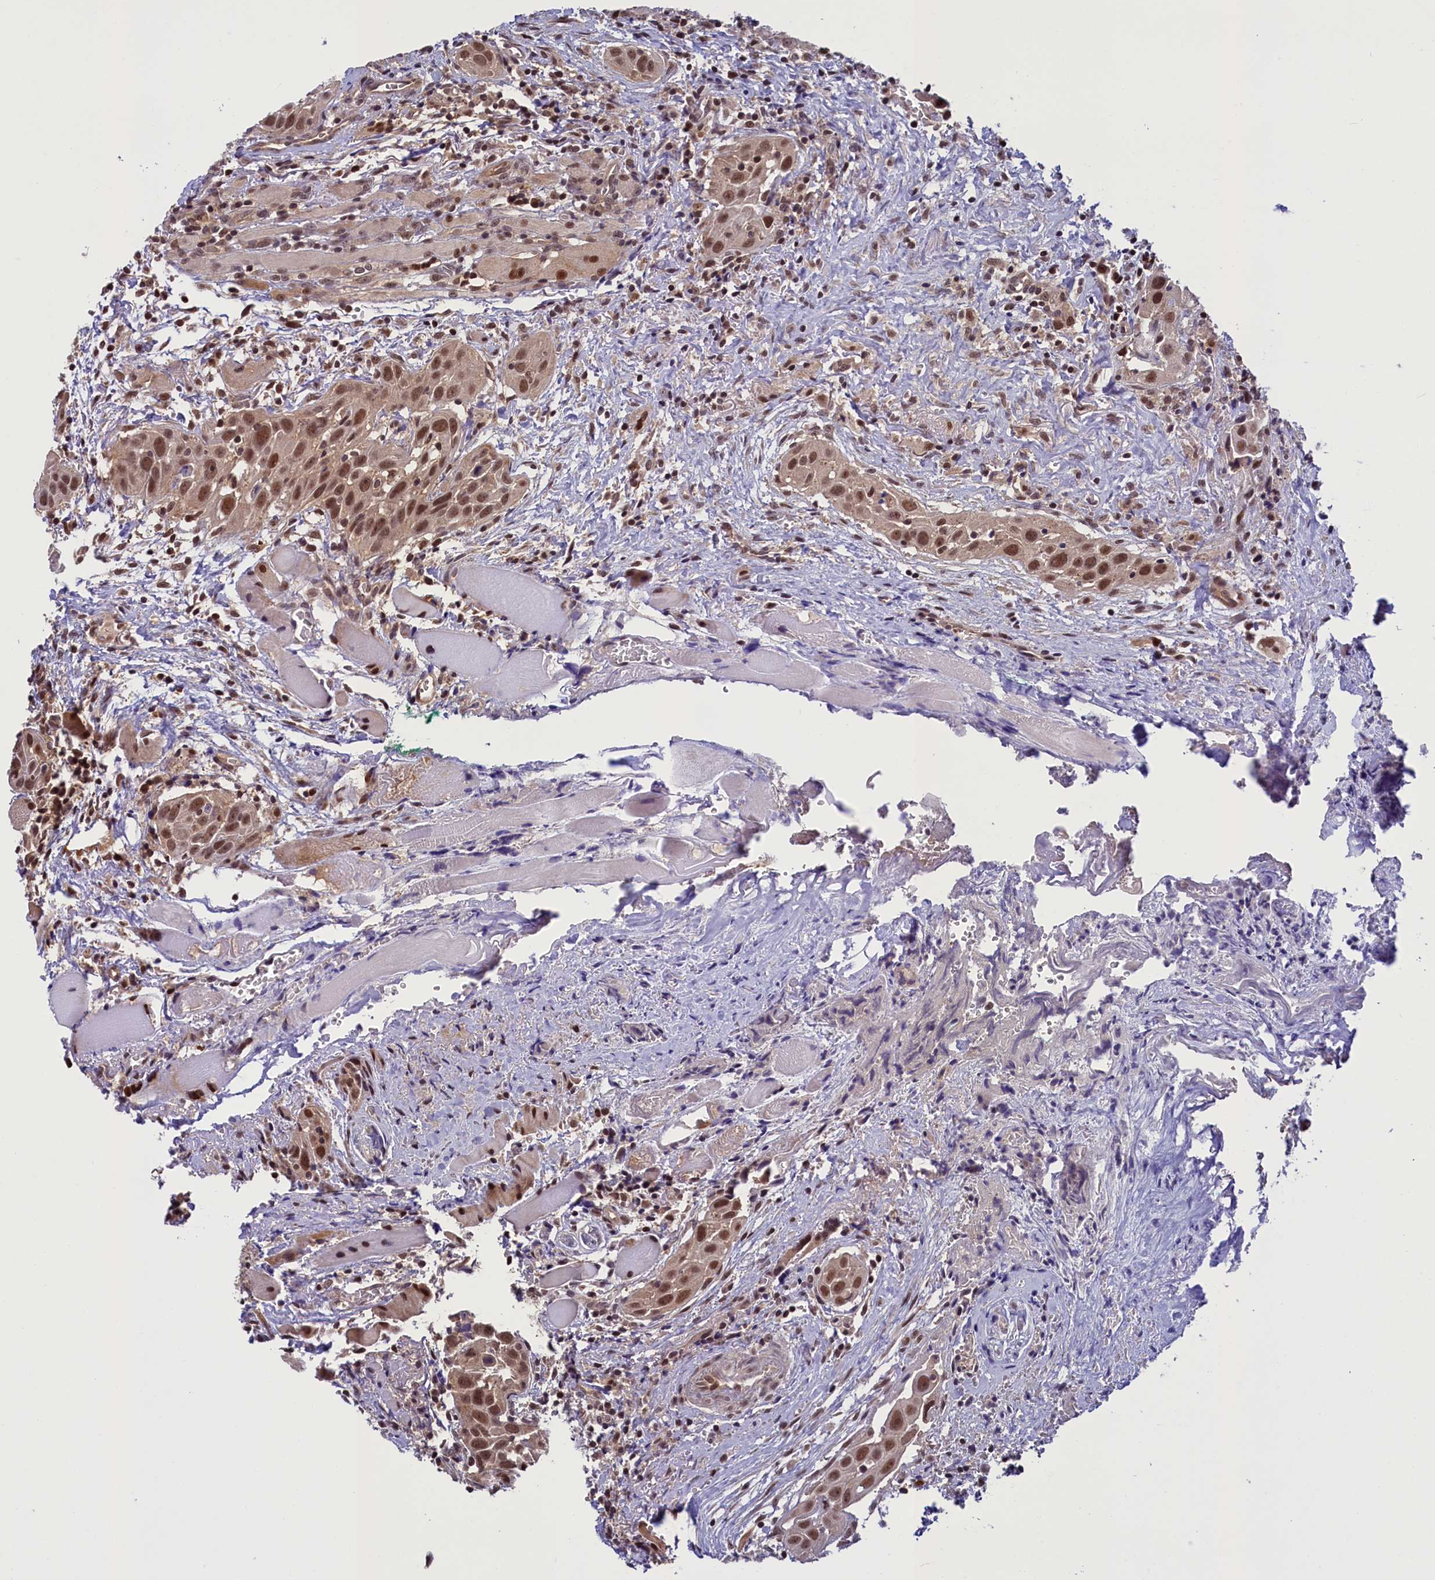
{"staining": {"intensity": "moderate", "quantity": ">75%", "location": "cytoplasmic/membranous,nuclear"}, "tissue": "head and neck cancer", "cell_type": "Tumor cells", "image_type": "cancer", "snomed": [{"axis": "morphology", "description": "Squamous cell carcinoma, NOS"}, {"axis": "topography", "description": "Oral tissue"}, {"axis": "topography", "description": "Head-Neck"}], "caption": "Human squamous cell carcinoma (head and neck) stained with a brown dye demonstrates moderate cytoplasmic/membranous and nuclear positive positivity in approximately >75% of tumor cells.", "gene": "SLC7A6OS", "patient": {"sex": "female", "age": 50}}